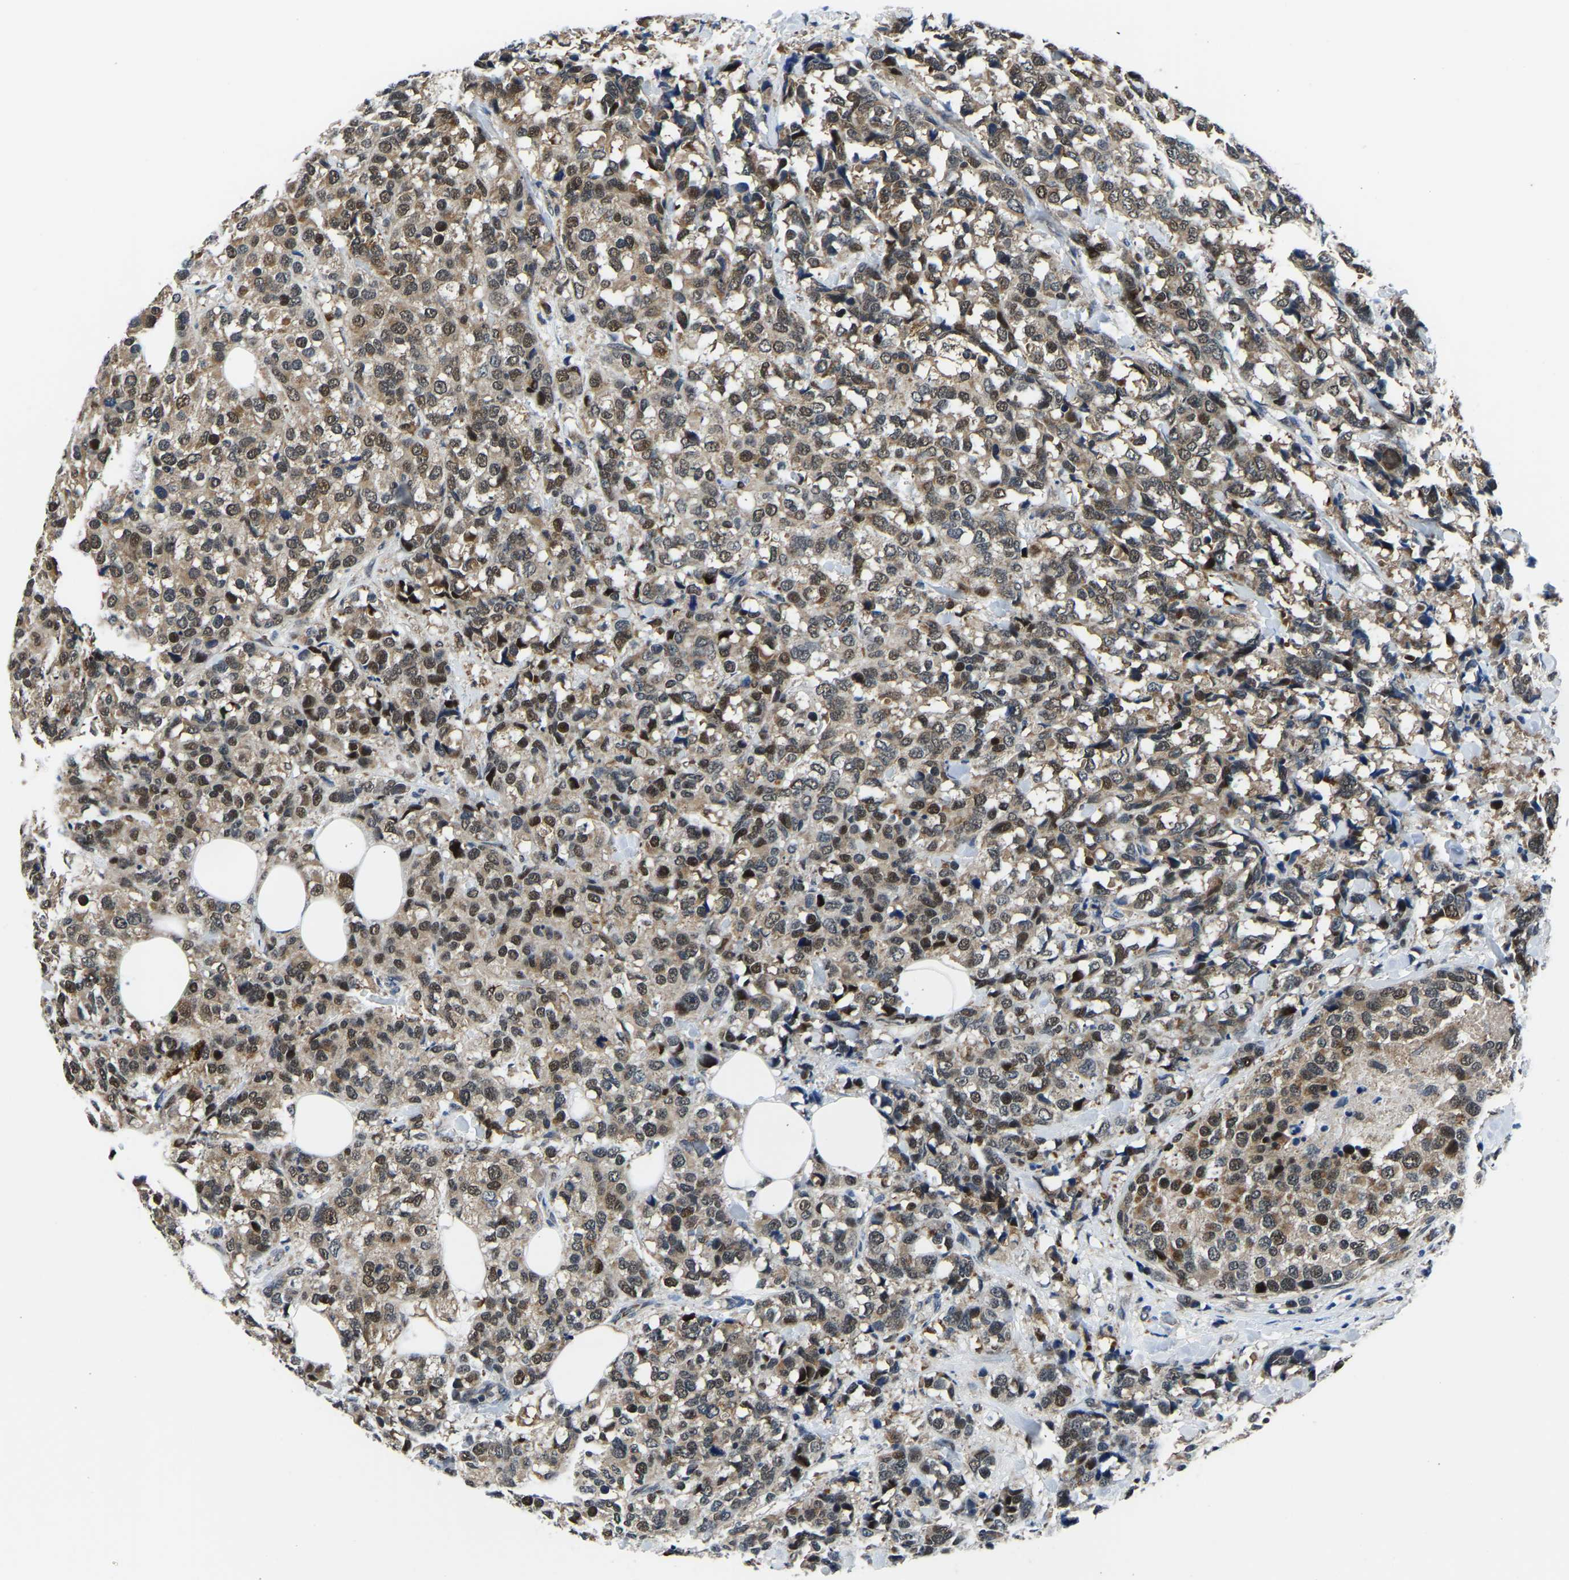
{"staining": {"intensity": "moderate", "quantity": ">75%", "location": "cytoplasmic/membranous,nuclear"}, "tissue": "breast cancer", "cell_type": "Tumor cells", "image_type": "cancer", "snomed": [{"axis": "morphology", "description": "Lobular carcinoma"}, {"axis": "topography", "description": "Breast"}], "caption": "IHC staining of breast cancer (lobular carcinoma), which exhibits medium levels of moderate cytoplasmic/membranous and nuclear positivity in about >75% of tumor cells indicating moderate cytoplasmic/membranous and nuclear protein expression. The staining was performed using DAB (brown) for protein detection and nuclei were counterstained in hematoxylin (blue).", "gene": "BNIP3L", "patient": {"sex": "female", "age": 59}}